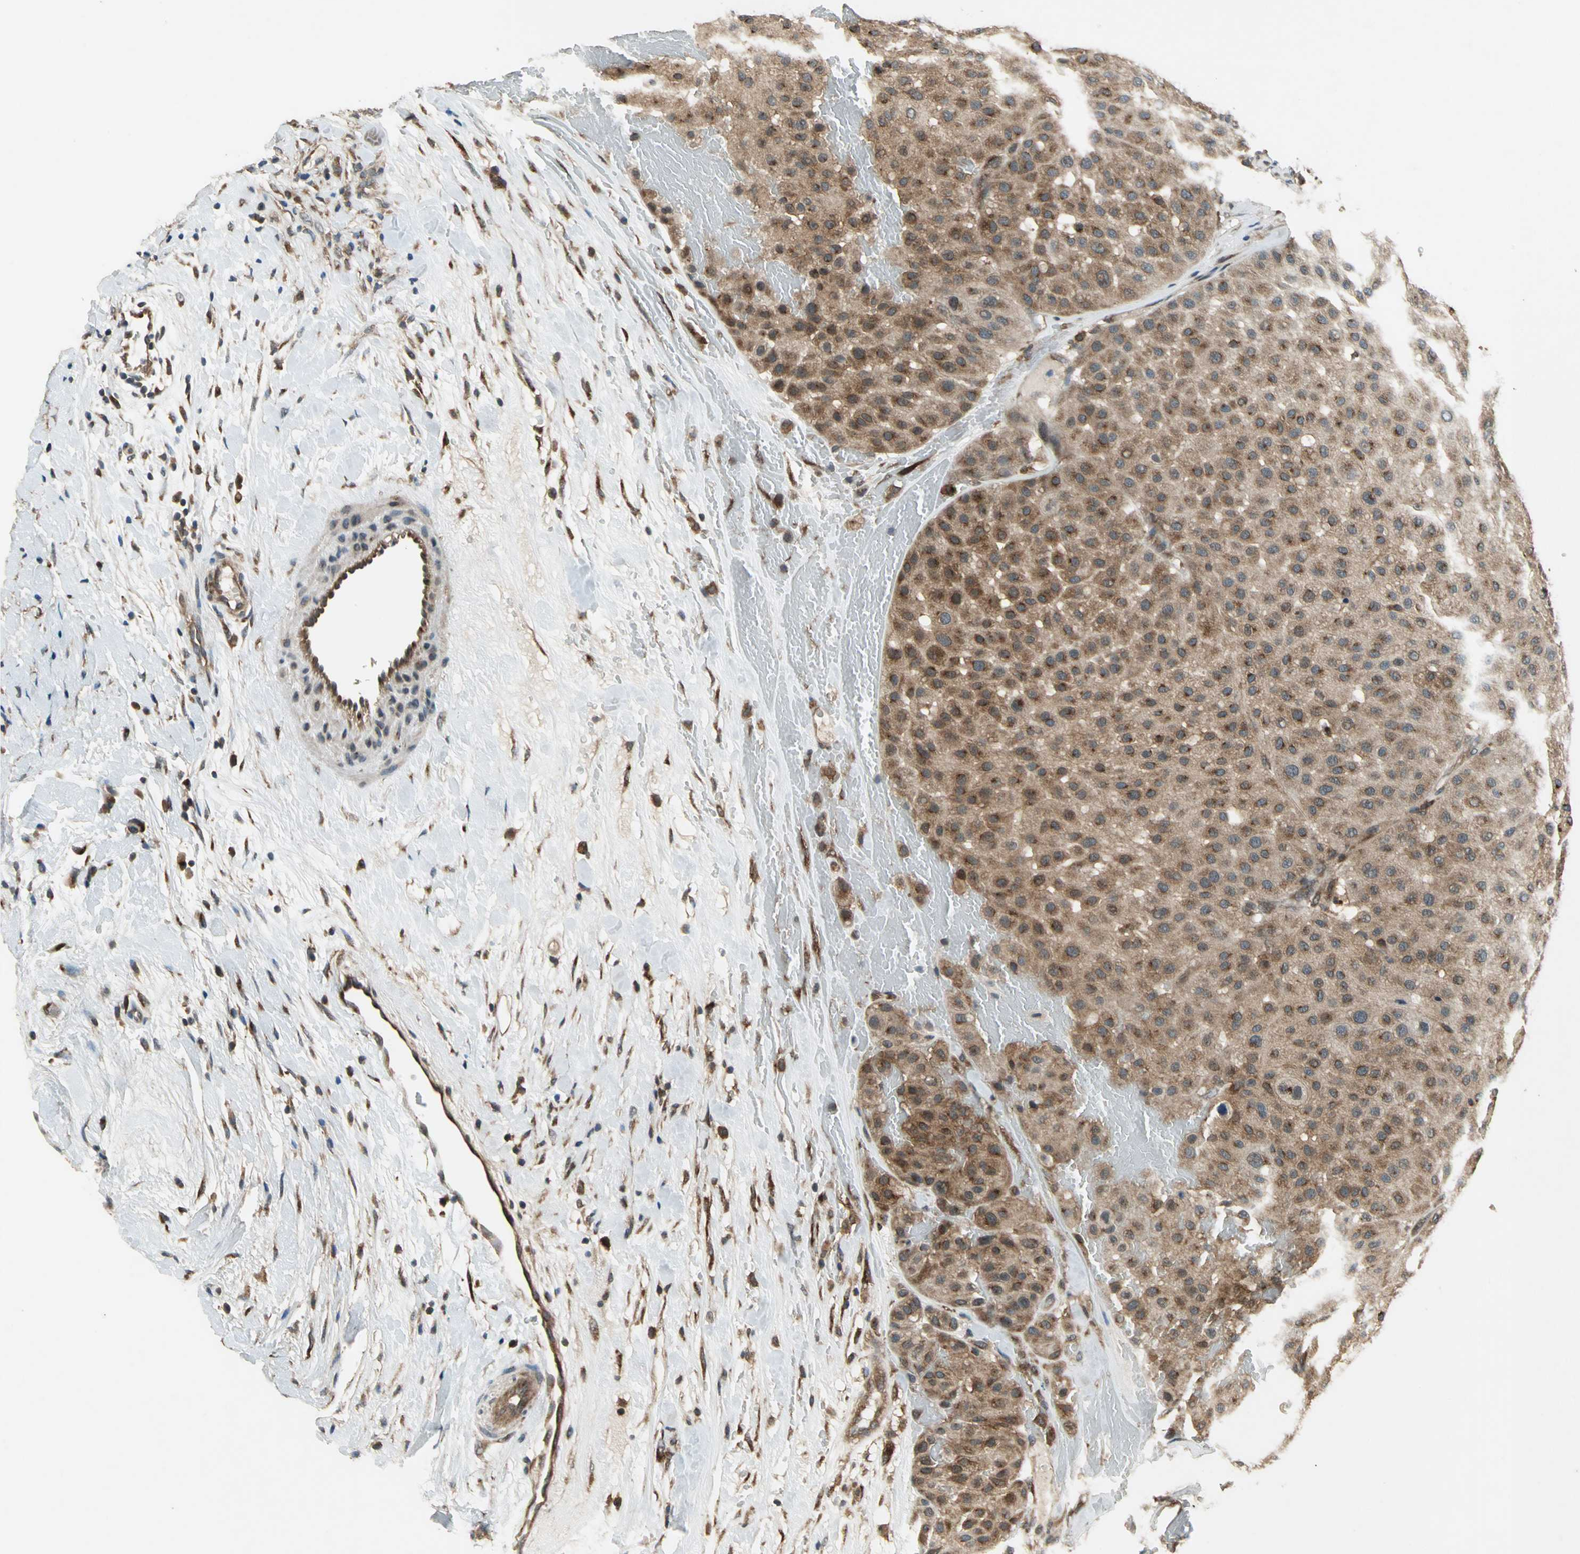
{"staining": {"intensity": "moderate", "quantity": ">75%", "location": "cytoplasmic/membranous"}, "tissue": "melanoma", "cell_type": "Tumor cells", "image_type": "cancer", "snomed": [{"axis": "morphology", "description": "Normal tissue, NOS"}, {"axis": "morphology", "description": "Malignant melanoma, Metastatic site"}, {"axis": "topography", "description": "Skin"}], "caption": "Protein staining of melanoma tissue exhibits moderate cytoplasmic/membranous positivity in about >75% of tumor cells.", "gene": "NFKBIE", "patient": {"sex": "male", "age": 41}}